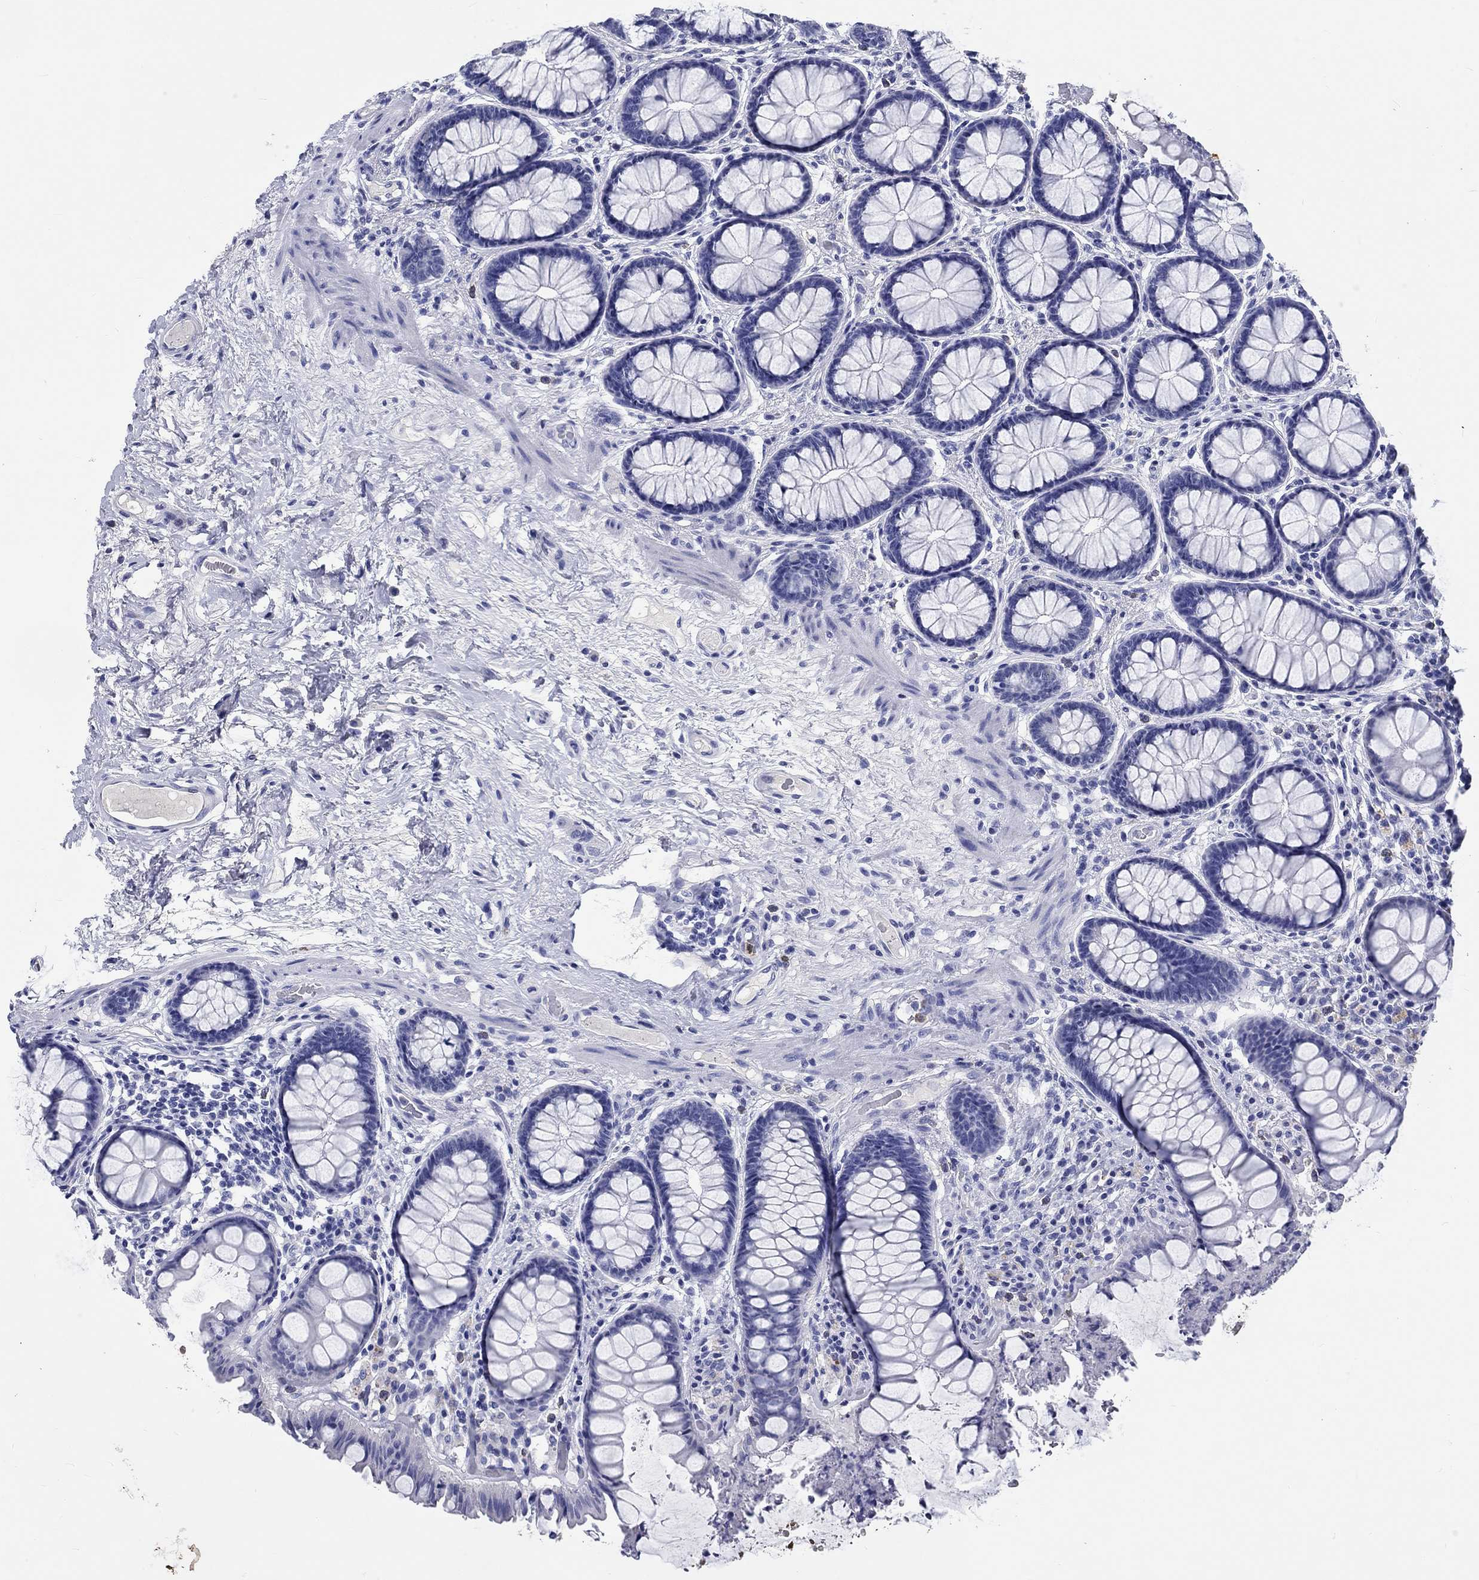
{"staining": {"intensity": "negative", "quantity": "none", "location": "none"}, "tissue": "colon", "cell_type": "Endothelial cells", "image_type": "normal", "snomed": [{"axis": "morphology", "description": "Normal tissue, NOS"}, {"axis": "topography", "description": "Colon"}], "caption": "Image shows no protein positivity in endothelial cells of benign colon. (DAB (3,3'-diaminobenzidine) IHC visualized using brightfield microscopy, high magnification).", "gene": "EPX", "patient": {"sex": "female", "age": 65}}